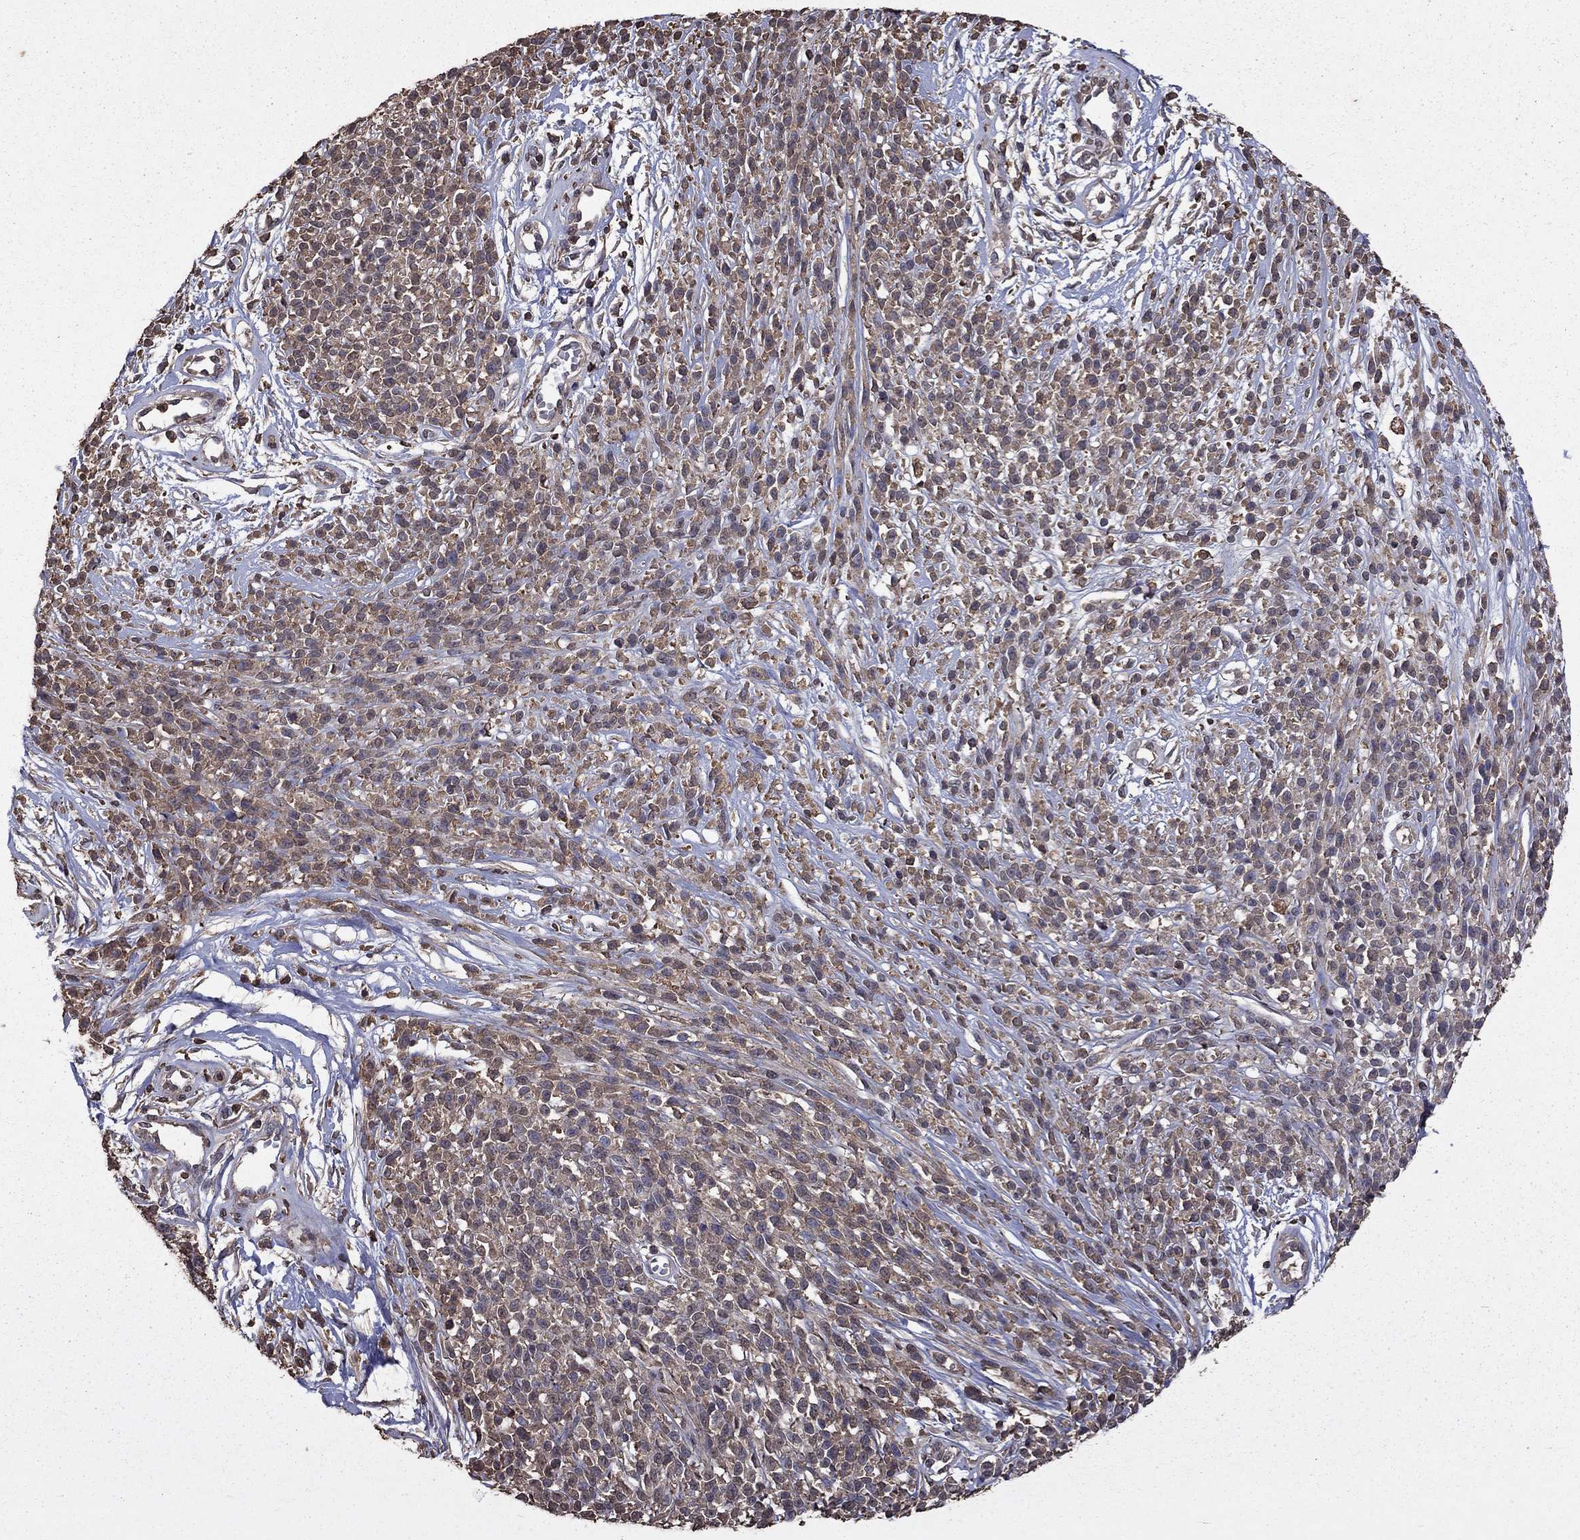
{"staining": {"intensity": "weak", "quantity": "25%-75%", "location": "cytoplasmic/membranous"}, "tissue": "melanoma", "cell_type": "Tumor cells", "image_type": "cancer", "snomed": [{"axis": "morphology", "description": "Malignant melanoma, NOS"}, {"axis": "topography", "description": "Skin"}, {"axis": "topography", "description": "Skin of trunk"}], "caption": "Tumor cells exhibit low levels of weak cytoplasmic/membranous expression in approximately 25%-75% of cells in human malignant melanoma.", "gene": "SERPINA5", "patient": {"sex": "male", "age": 74}}